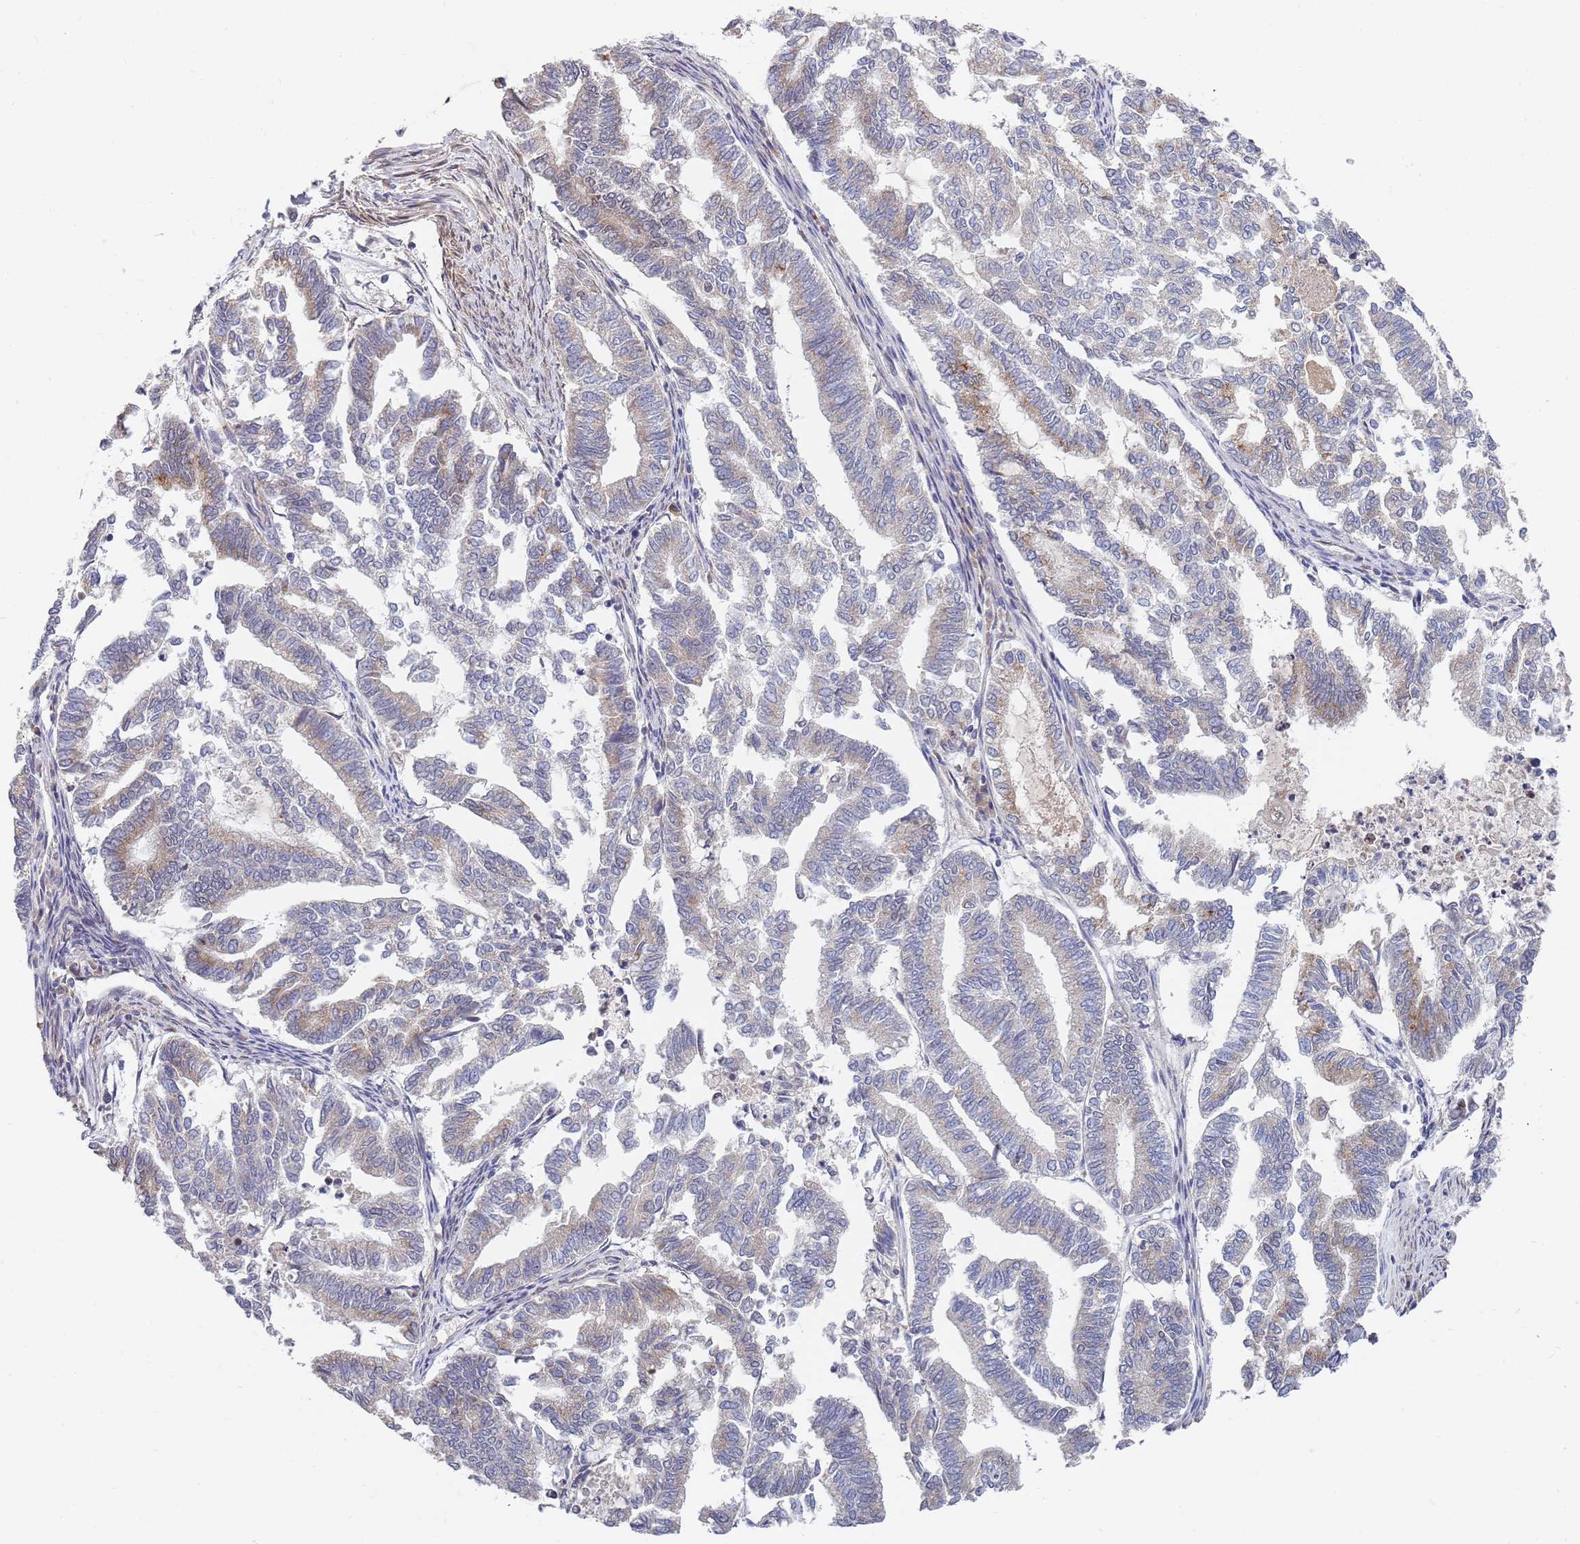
{"staining": {"intensity": "weak", "quantity": "<25%", "location": "cytoplasmic/membranous"}, "tissue": "endometrial cancer", "cell_type": "Tumor cells", "image_type": "cancer", "snomed": [{"axis": "morphology", "description": "Adenocarcinoma, NOS"}, {"axis": "topography", "description": "Endometrium"}], "caption": "The image shows no staining of tumor cells in endometrial cancer (adenocarcinoma).", "gene": "B4GALT4", "patient": {"sex": "female", "age": 79}}